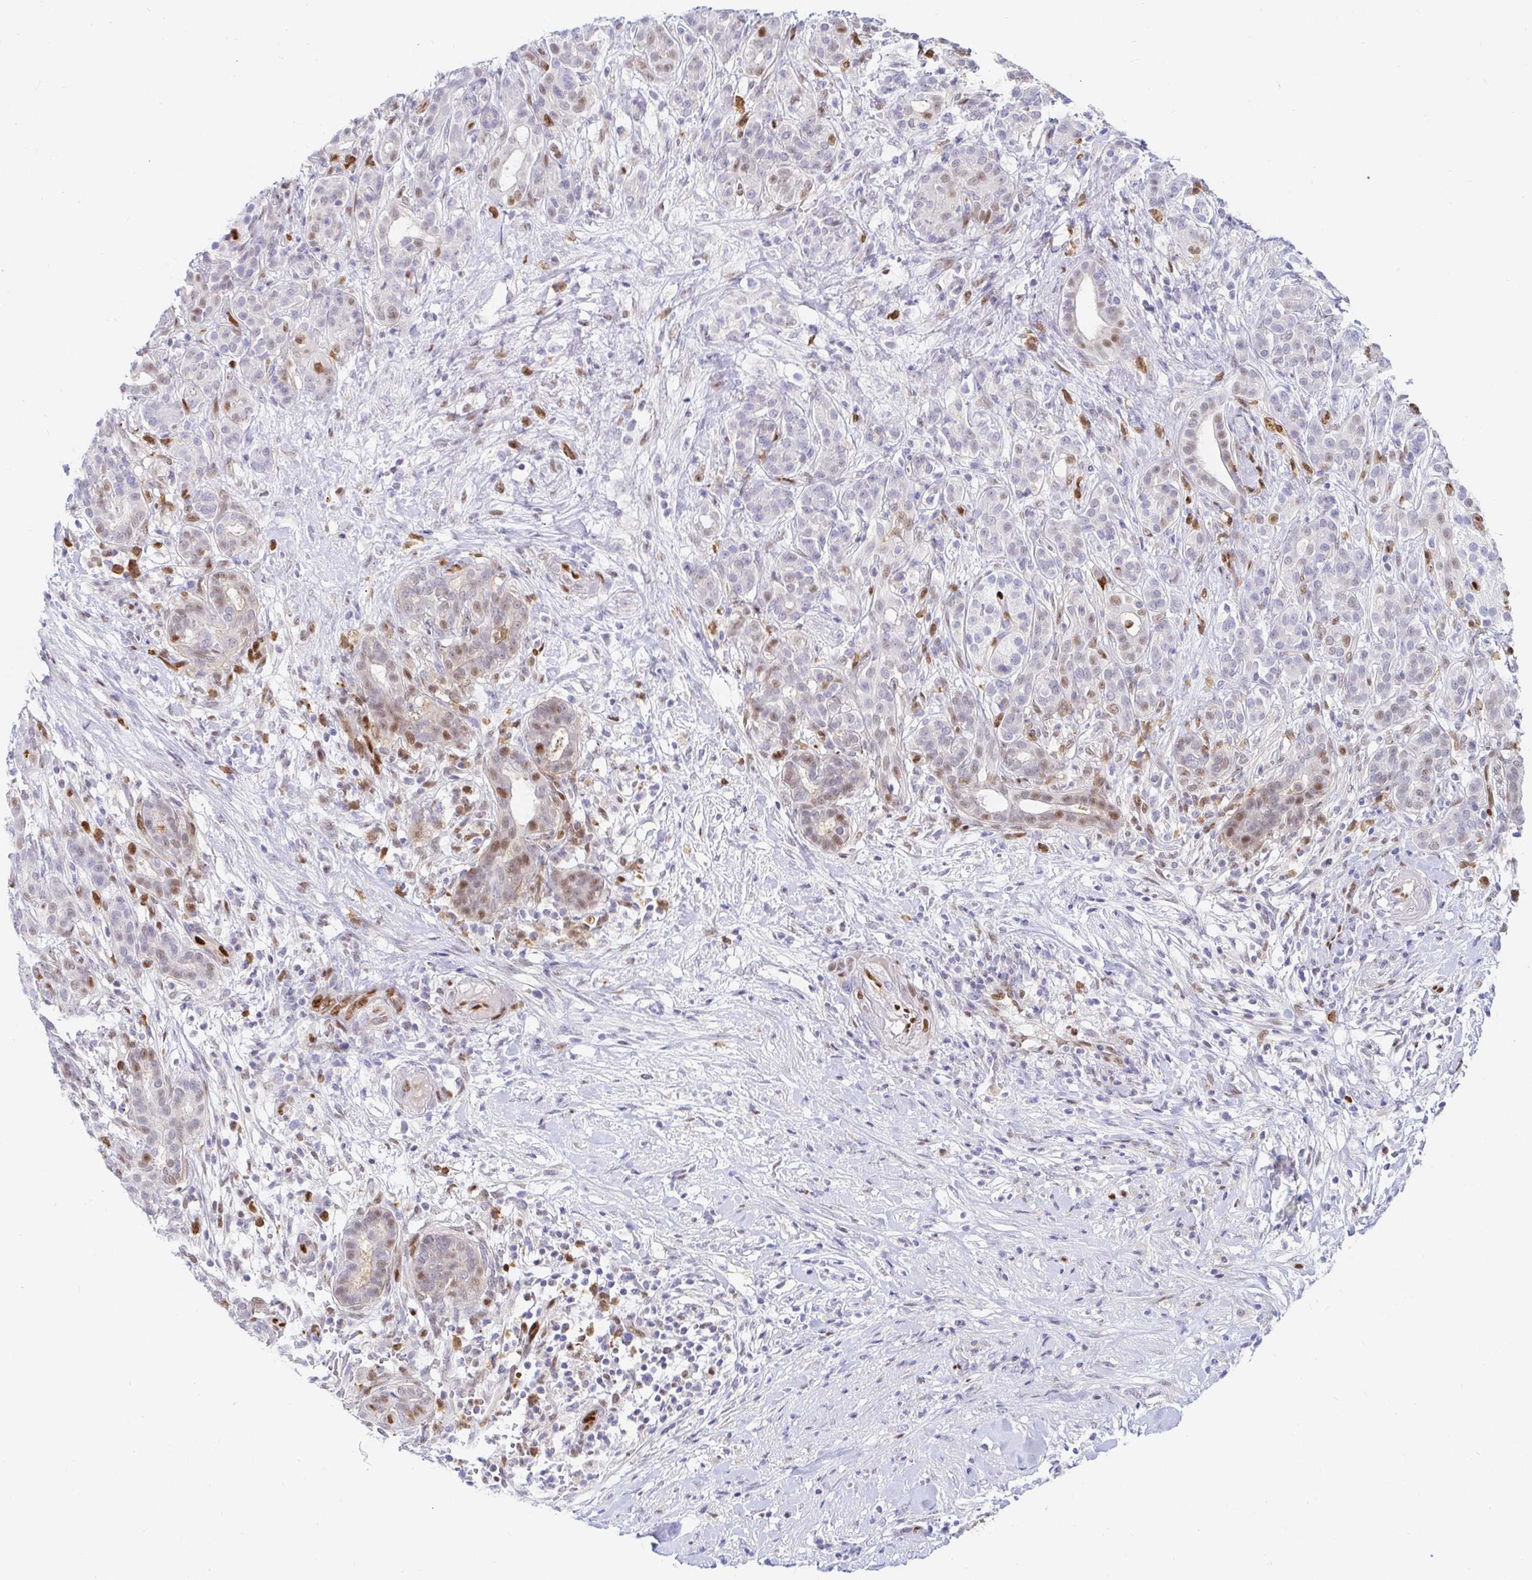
{"staining": {"intensity": "weak", "quantity": "<25%", "location": "nuclear"}, "tissue": "pancreatic cancer", "cell_type": "Tumor cells", "image_type": "cancer", "snomed": [{"axis": "morphology", "description": "Adenocarcinoma, NOS"}, {"axis": "topography", "description": "Pancreas"}], "caption": "This is an IHC image of human adenocarcinoma (pancreatic). There is no expression in tumor cells.", "gene": "HINFP", "patient": {"sex": "male", "age": 44}}